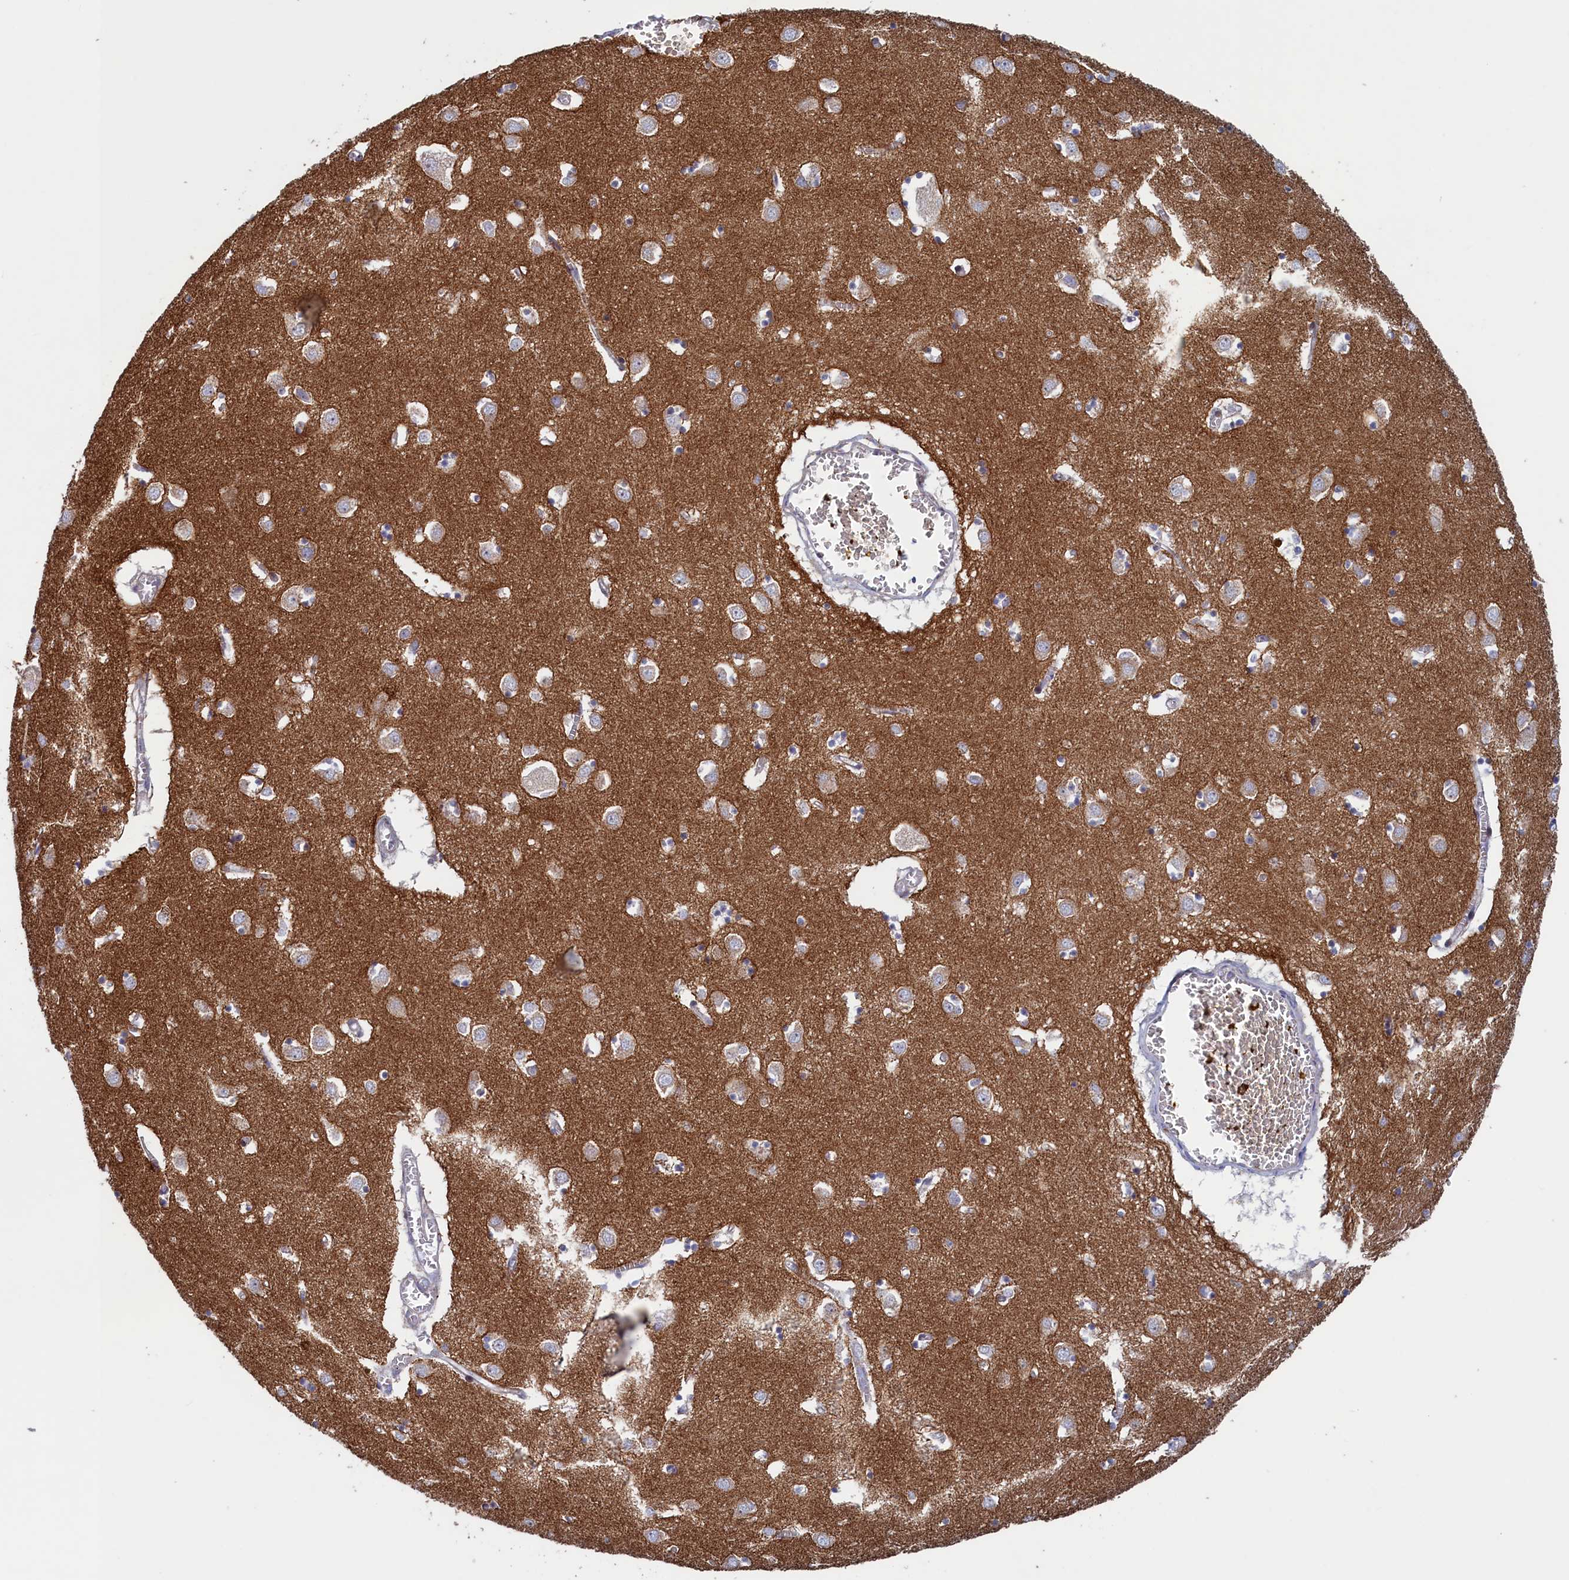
{"staining": {"intensity": "moderate", "quantity": "<25%", "location": "cytoplasmic/membranous"}, "tissue": "caudate", "cell_type": "Glial cells", "image_type": "normal", "snomed": [{"axis": "morphology", "description": "Normal tissue, NOS"}, {"axis": "topography", "description": "Lateral ventricle wall"}], "caption": "Protein expression by immunohistochemistry (IHC) displays moderate cytoplasmic/membranous expression in approximately <25% of glial cells in unremarkable caudate.", "gene": "MTFMT", "patient": {"sex": "male", "age": 70}}